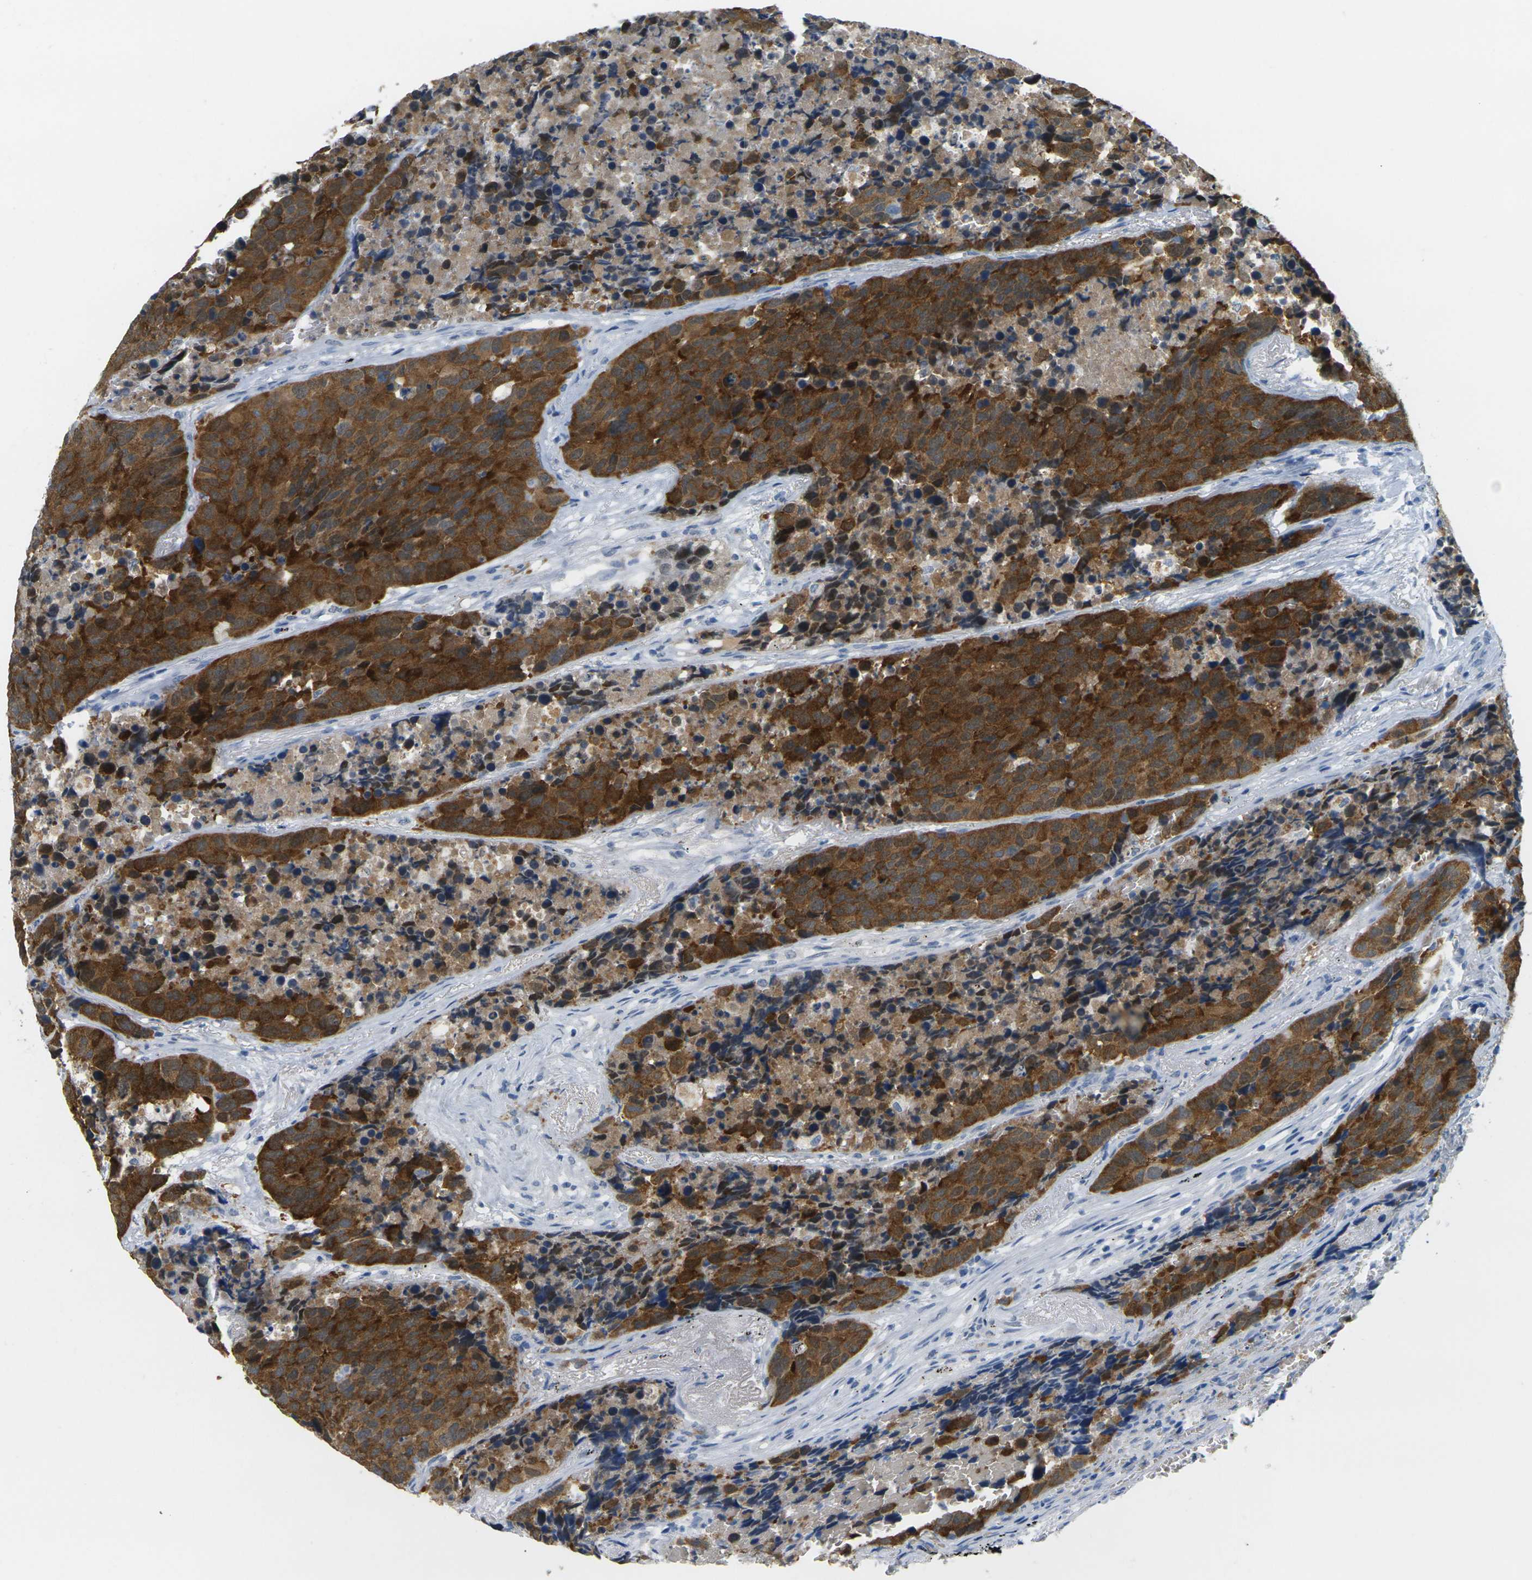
{"staining": {"intensity": "strong", "quantity": ">75%", "location": "cytoplasmic/membranous"}, "tissue": "carcinoid", "cell_type": "Tumor cells", "image_type": "cancer", "snomed": [{"axis": "morphology", "description": "Carcinoid, malignant, NOS"}, {"axis": "topography", "description": "Lung"}], "caption": "A high amount of strong cytoplasmic/membranous positivity is appreciated in about >75% of tumor cells in carcinoid tissue.", "gene": "CTAG1A", "patient": {"sex": "male", "age": 60}}